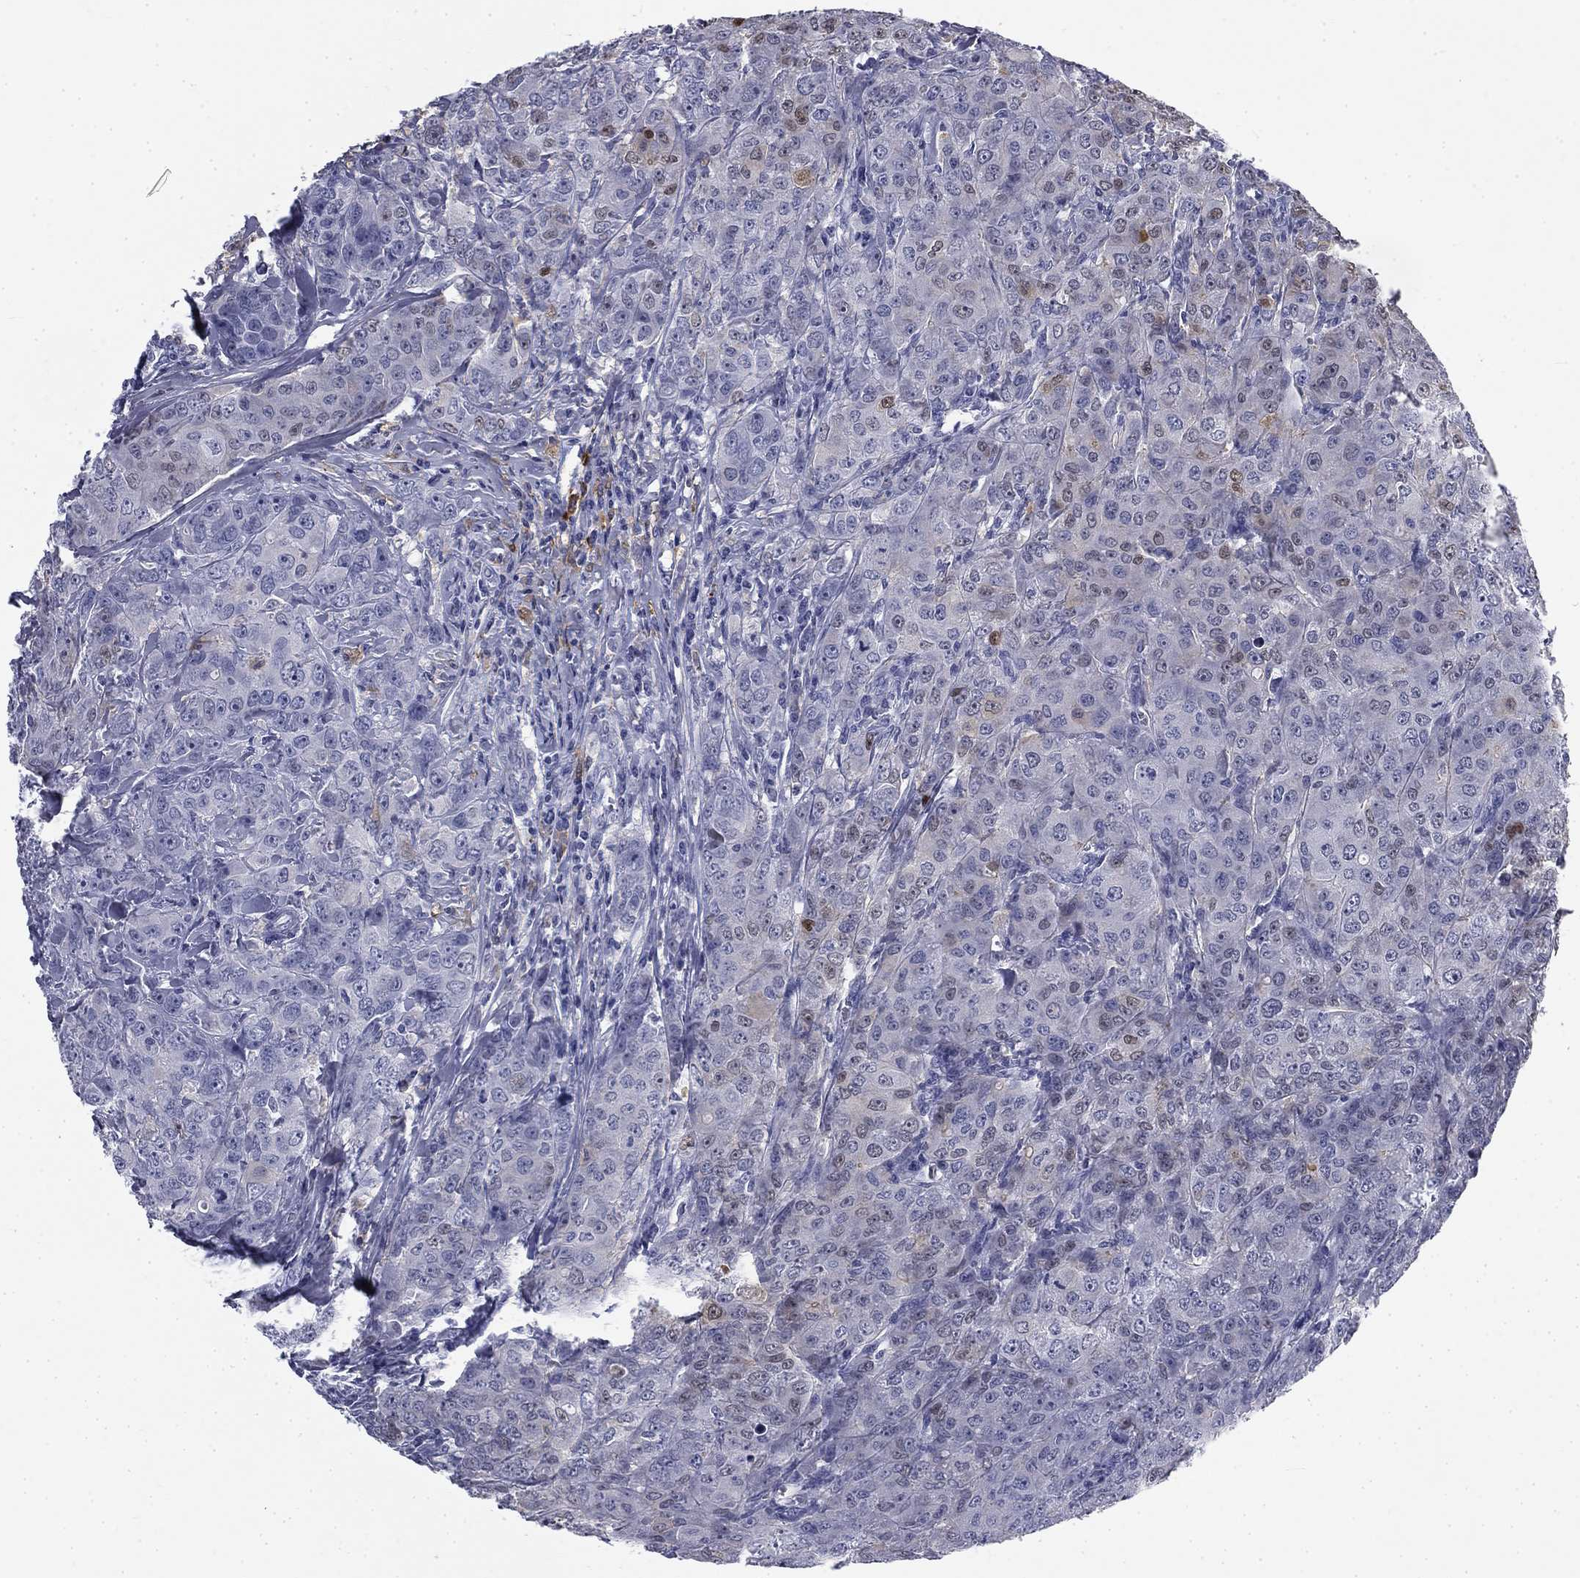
{"staining": {"intensity": "negative", "quantity": "none", "location": "none"}, "tissue": "breast cancer", "cell_type": "Tumor cells", "image_type": "cancer", "snomed": [{"axis": "morphology", "description": "Duct carcinoma"}, {"axis": "topography", "description": "Breast"}], "caption": "Immunohistochemistry image of breast cancer stained for a protein (brown), which demonstrates no positivity in tumor cells.", "gene": "BCL2L14", "patient": {"sex": "female", "age": 43}}